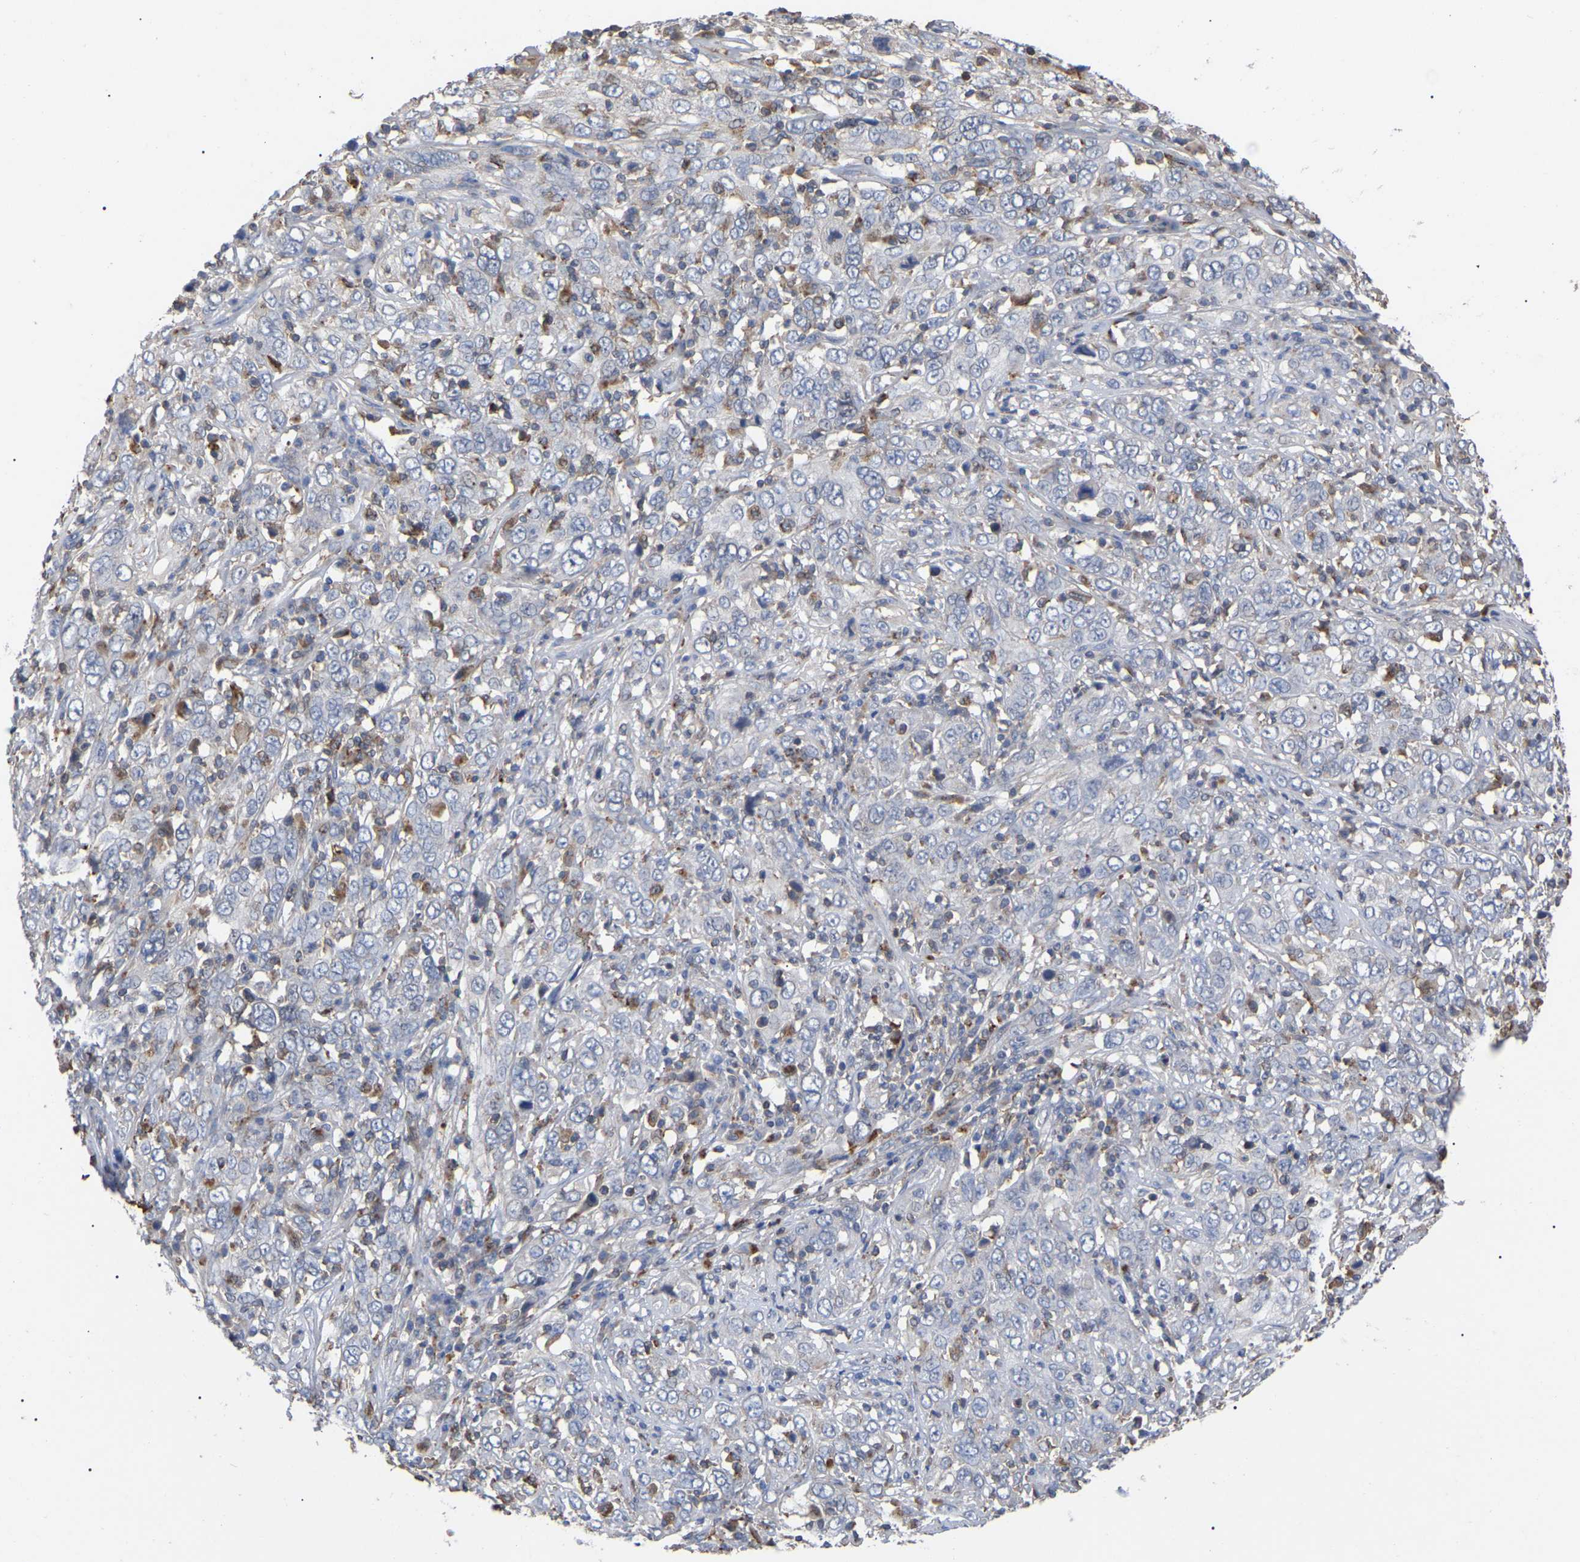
{"staining": {"intensity": "negative", "quantity": "none", "location": "none"}, "tissue": "cervical cancer", "cell_type": "Tumor cells", "image_type": "cancer", "snomed": [{"axis": "morphology", "description": "Squamous cell carcinoma, NOS"}, {"axis": "topography", "description": "Cervix"}], "caption": "Protein analysis of cervical squamous cell carcinoma reveals no significant staining in tumor cells.", "gene": "FAM171A2", "patient": {"sex": "female", "age": 46}}